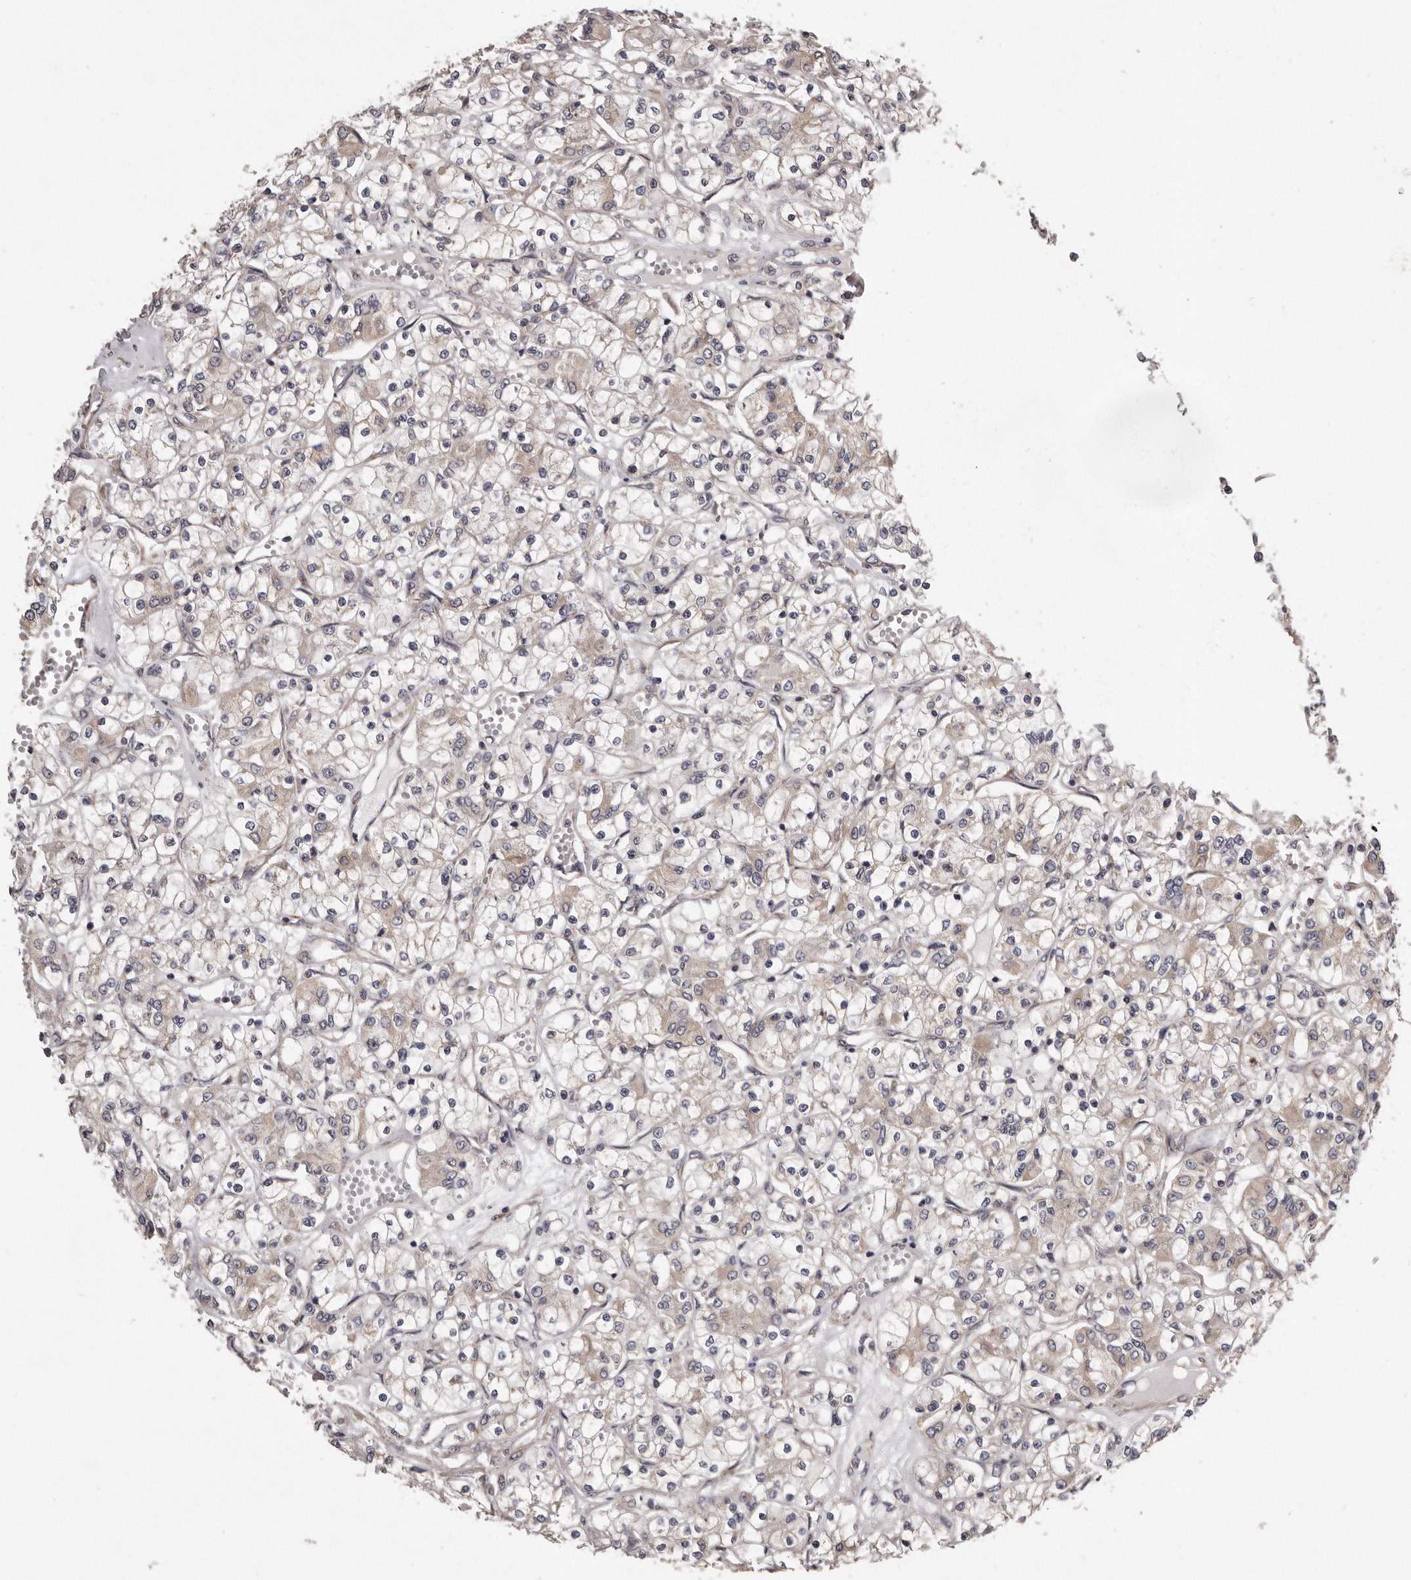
{"staining": {"intensity": "weak", "quantity": "25%-75%", "location": "cytoplasmic/membranous"}, "tissue": "renal cancer", "cell_type": "Tumor cells", "image_type": "cancer", "snomed": [{"axis": "morphology", "description": "Adenocarcinoma, NOS"}, {"axis": "topography", "description": "Kidney"}], "caption": "Brown immunohistochemical staining in human renal cancer exhibits weak cytoplasmic/membranous staining in about 25%-75% of tumor cells. The protein is stained brown, and the nuclei are stained in blue (DAB IHC with brightfield microscopy, high magnification).", "gene": "ARMCX1", "patient": {"sex": "female", "age": 59}}